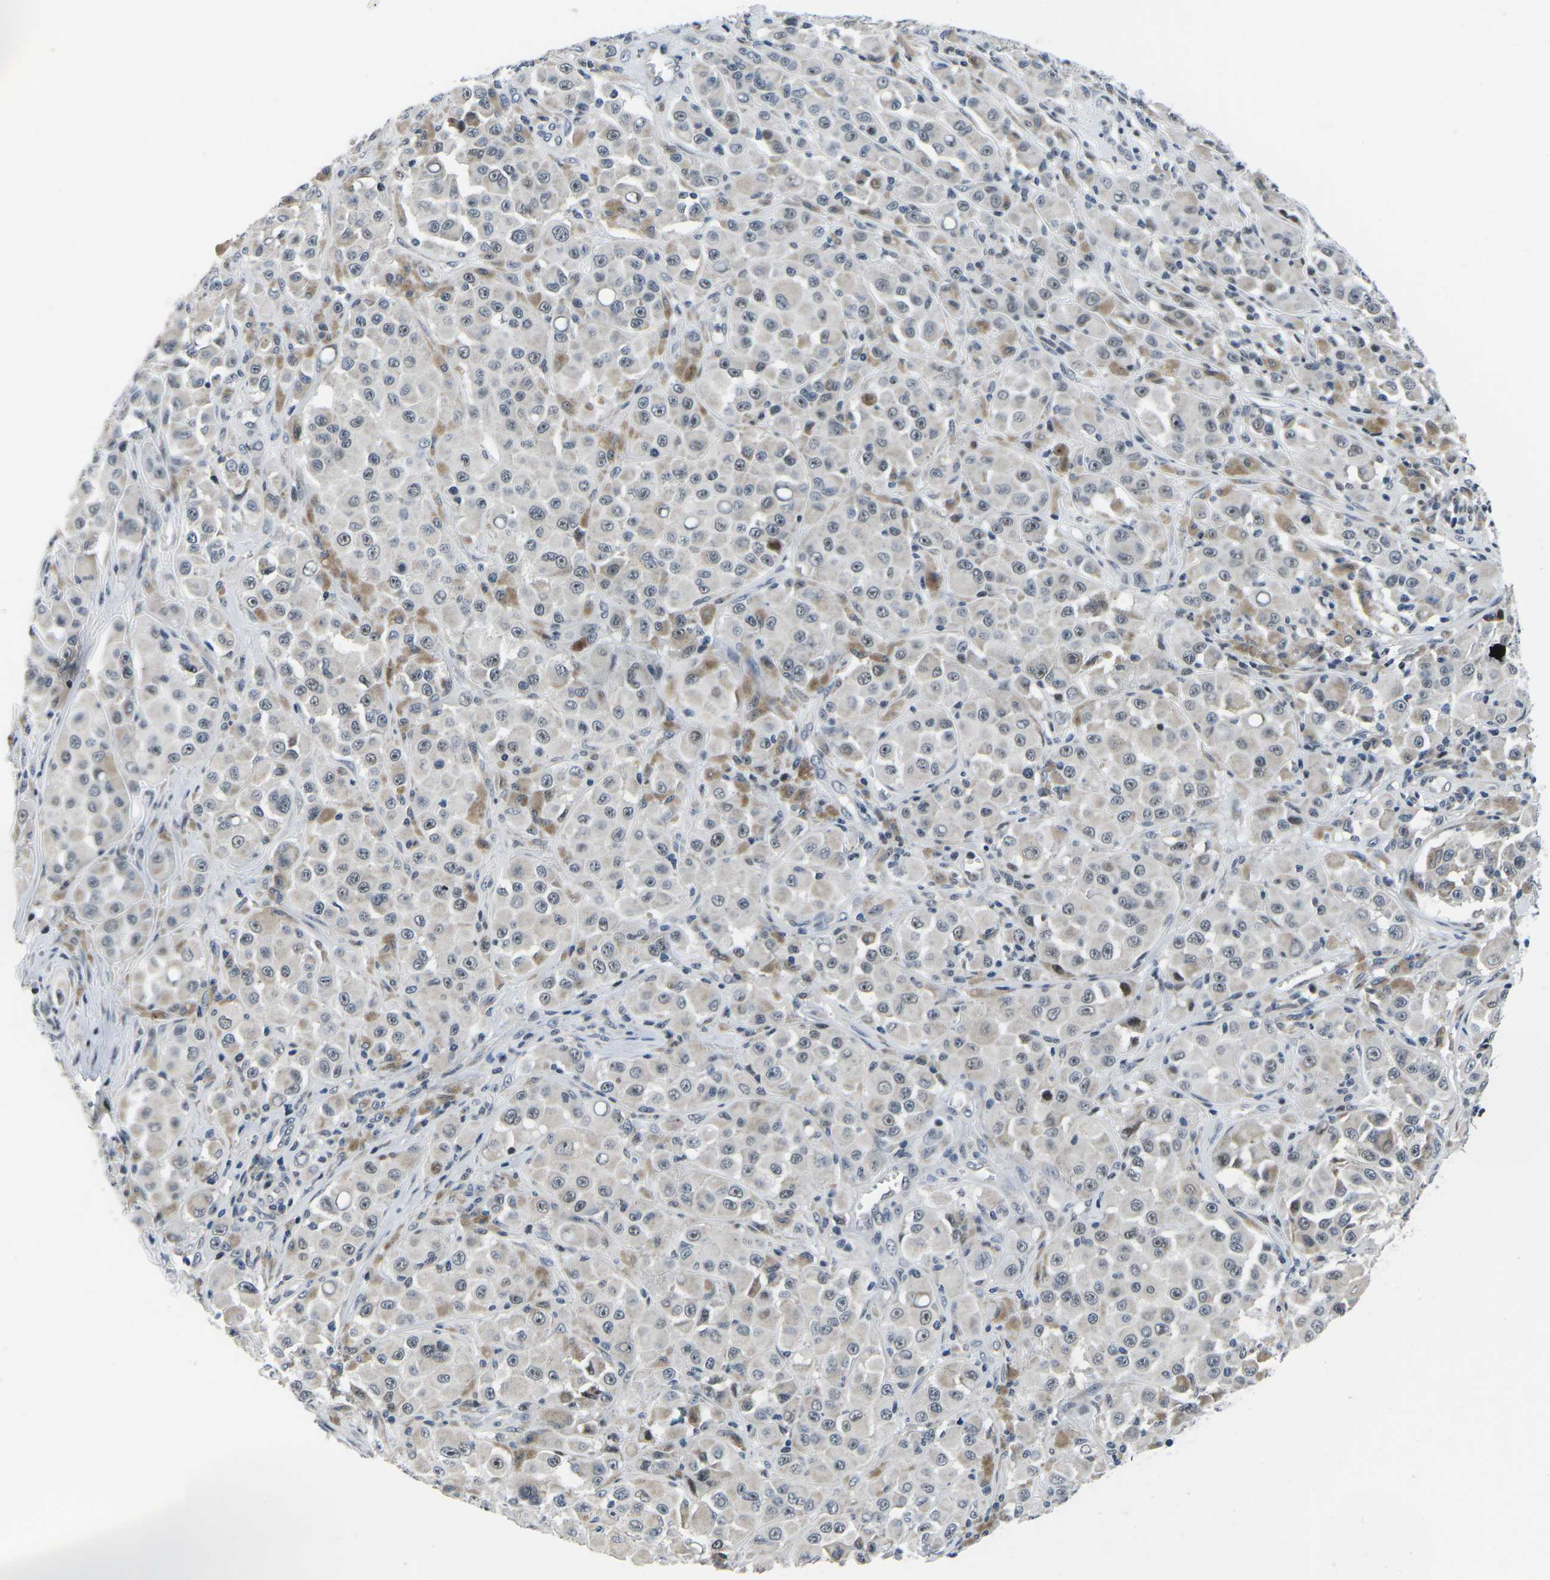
{"staining": {"intensity": "moderate", "quantity": "<25%", "location": "nuclear"}, "tissue": "melanoma", "cell_type": "Tumor cells", "image_type": "cancer", "snomed": [{"axis": "morphology", "description": "Malignant melanoma, NOS"}, {"axis": "topography", "description": "Skin"}], "caption": "Malignant melanoma stained for a protein exhibits moderate nuclear positivity in tumor cells.", "gene": "CDC73", "patient": {"sex": "male", "age": 84}}